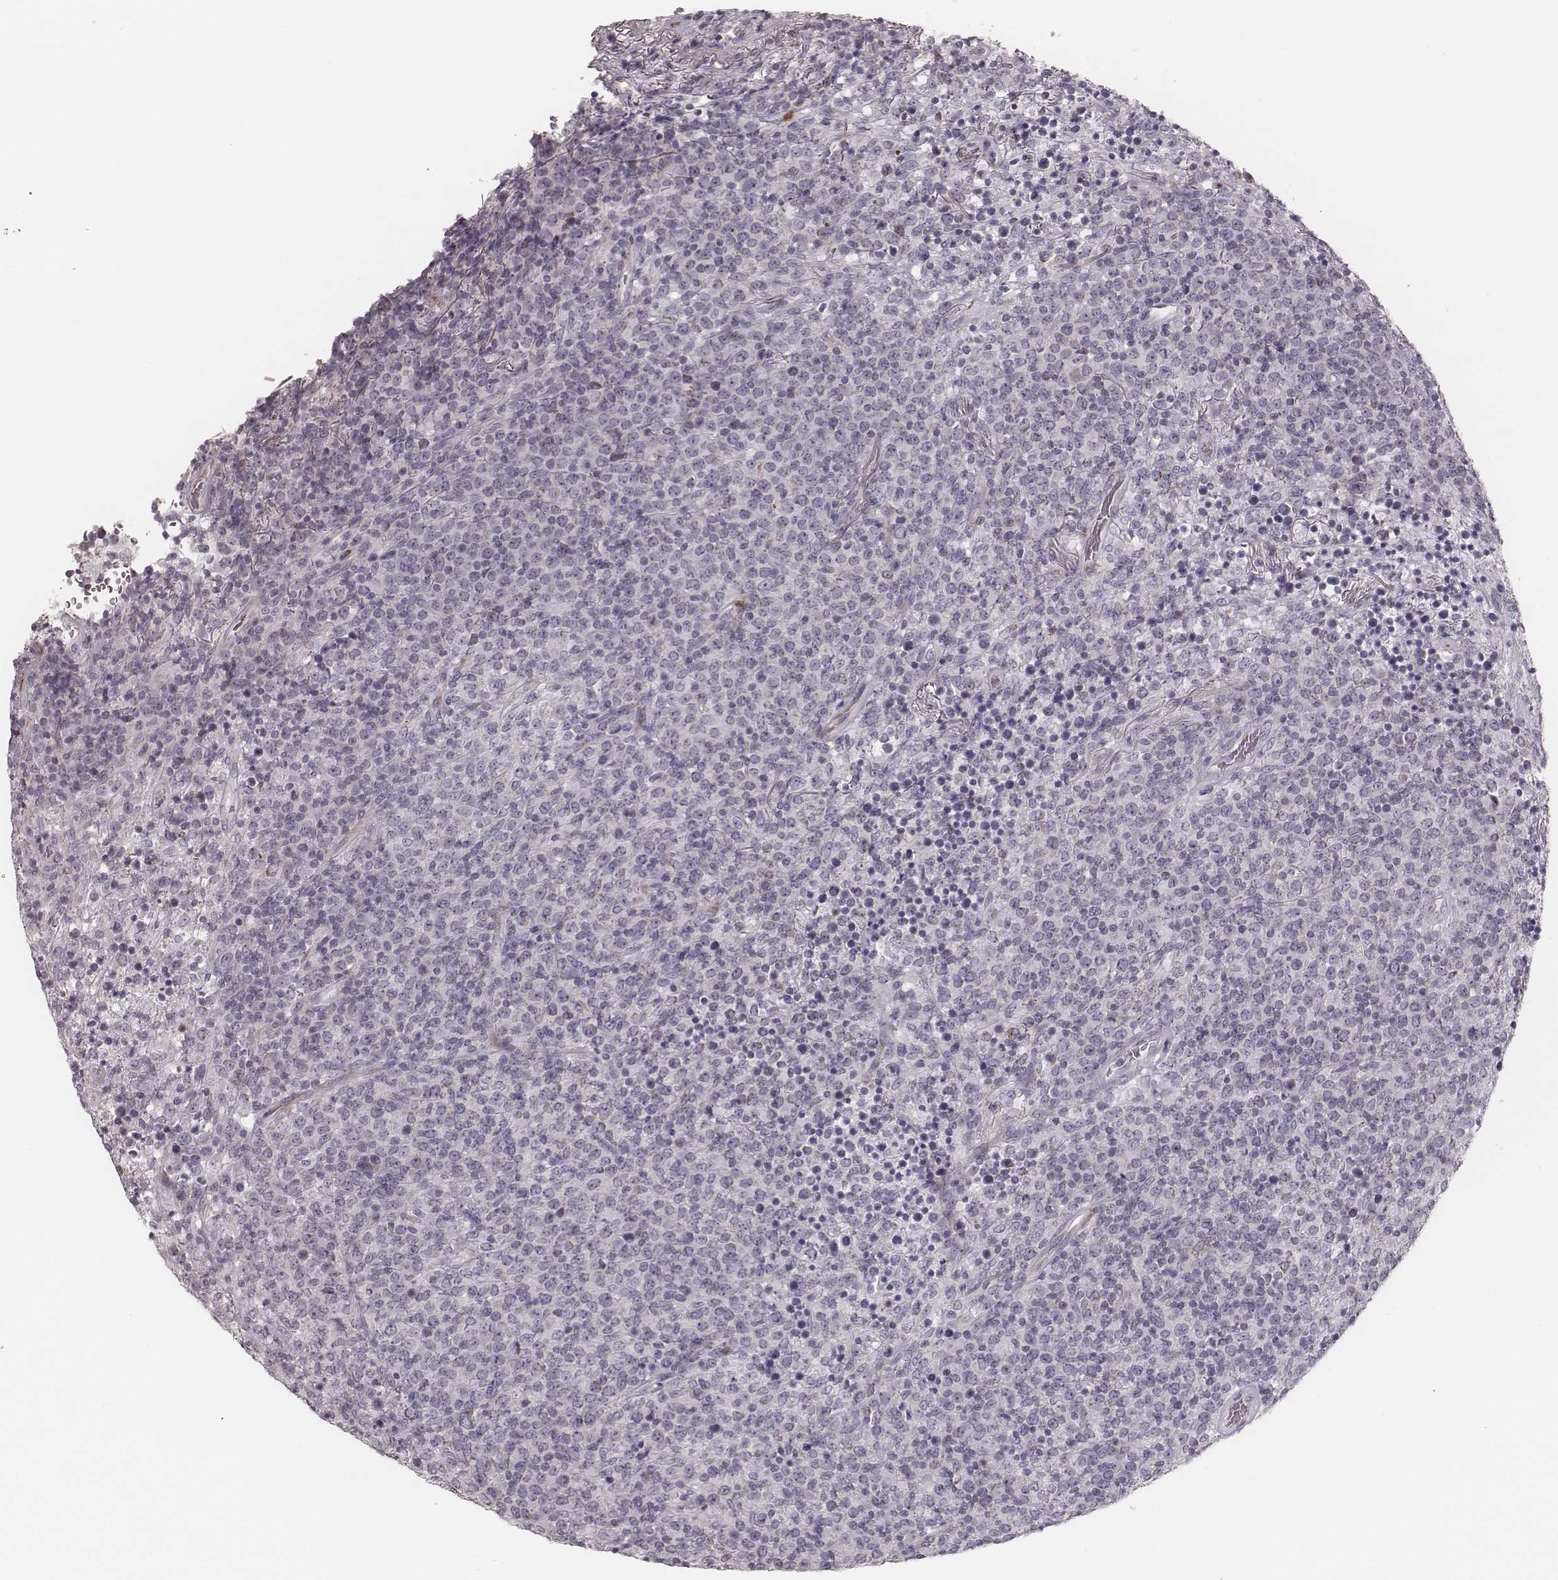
{"staining": {"intensity": "negative", "quantity": "none", "location": "none"}, "tissue": "lymphoma", "cell_type": "Tumor cells", "image_type": "cancer", "snomed": [{"axis": "morphology", "description": "Malignant lymphoma, non-Hodgkin's type, High grade"}, {"axis": "topography", "description": "Lung"}], "caption": "Immunohistochemical staining of high-grade malignant lymphoma, non-Hodgkin's type displays no significant positivity in tumor cells. (DAB (3,3'-diaminobenzidine) IHC, high magnification).", "gene": "KIF5C", "patient": {"sex": "male", "age": 79}}